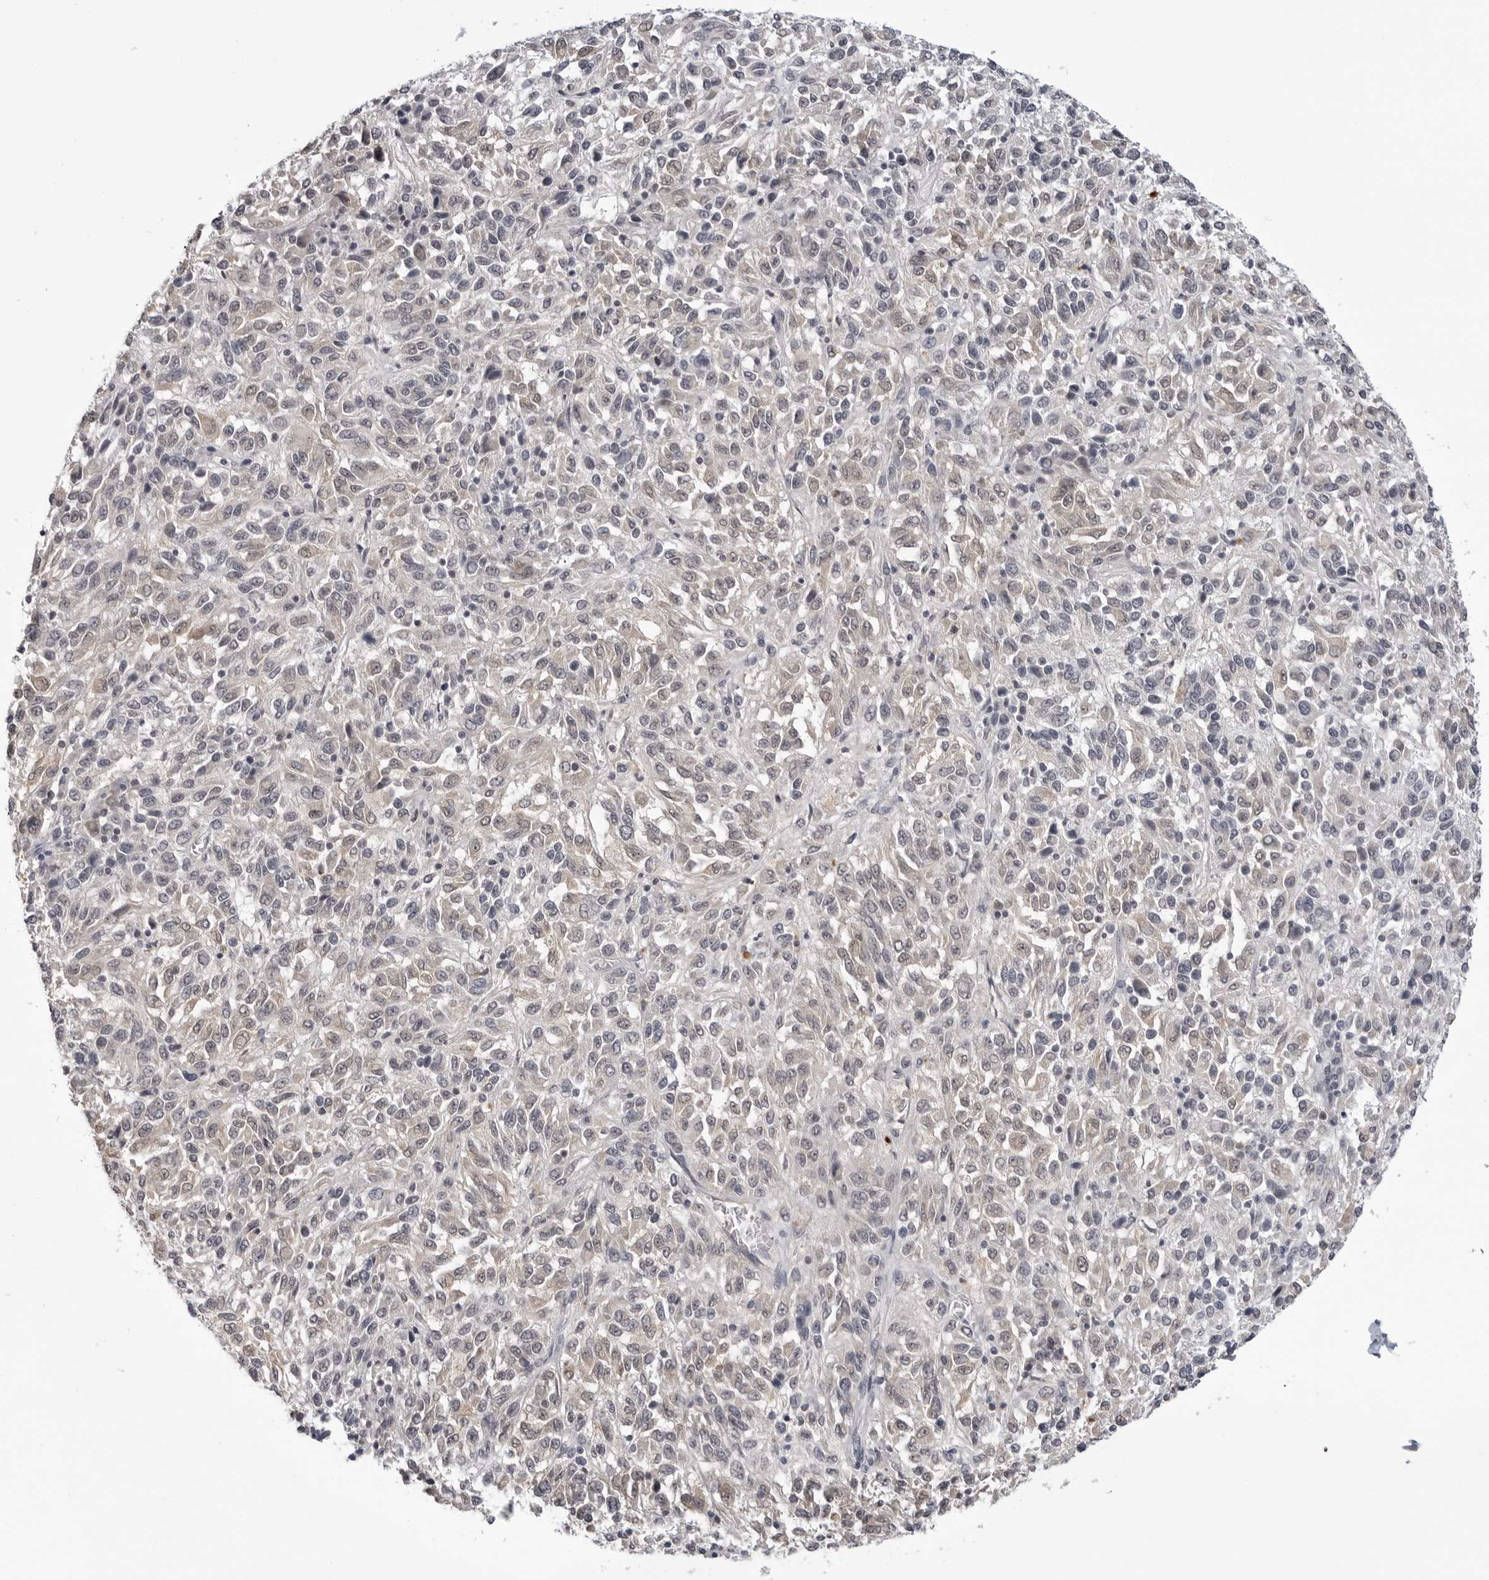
{"staining": {"intensity": "negative", "quantity": "none", "location": "none"}, "tissue": "melanoma", "cell_type": "Tumor cells", "image_type": "cancer", "snomed": [{"axis": "morphology", "description": "Malignant melanoma, Metastatic site"}, {"axis": "topography", "description": "Lung"}], "caption": "IHC histopathology image of neoplastic tissue: human melanoma stained with DAB (3,3'-diaminobenzidine) reveals no significant protein staining in tumor cells.", "gene": "CDK20", "patient": {"sex": "male", "age": 64}}